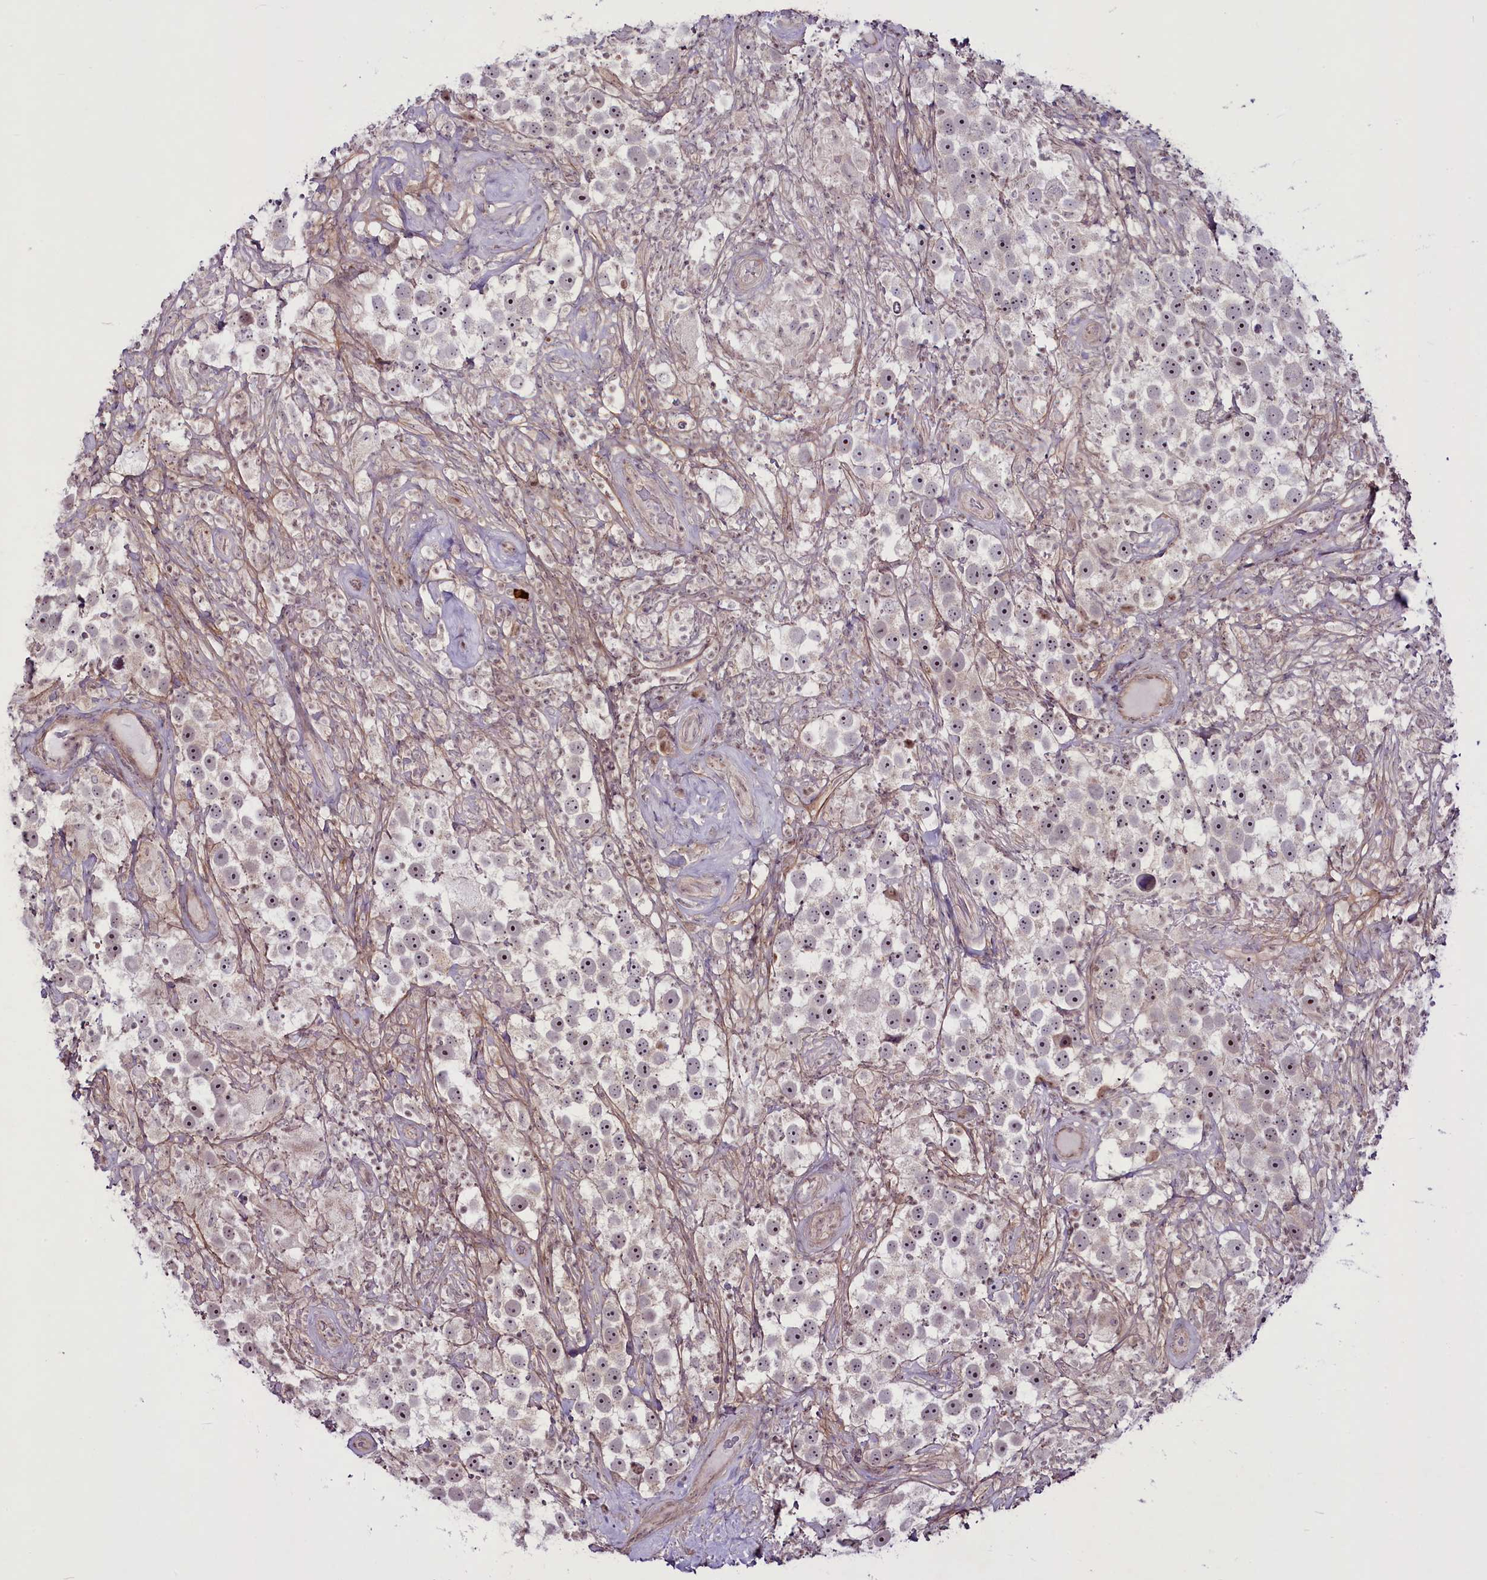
{"staining": {"intensity": "moderate", "quantity": ">75%", "location": "nuclear"}, "tissue": "testis cancer", "cell_type": "Tumor cells", "image_type": "cancer", "snomed": [{"axis": "morphology", "description": "Seminoma, NOS"}, {"axis": "topography", "description": "Testis"}], "caption": "Protein expression analysis of human testis cancer reveals moderate nuclear positivity in about >75% of tumor cells.", "gene": "RSBN1", "patient": {"sex": "male", "age": 49}}